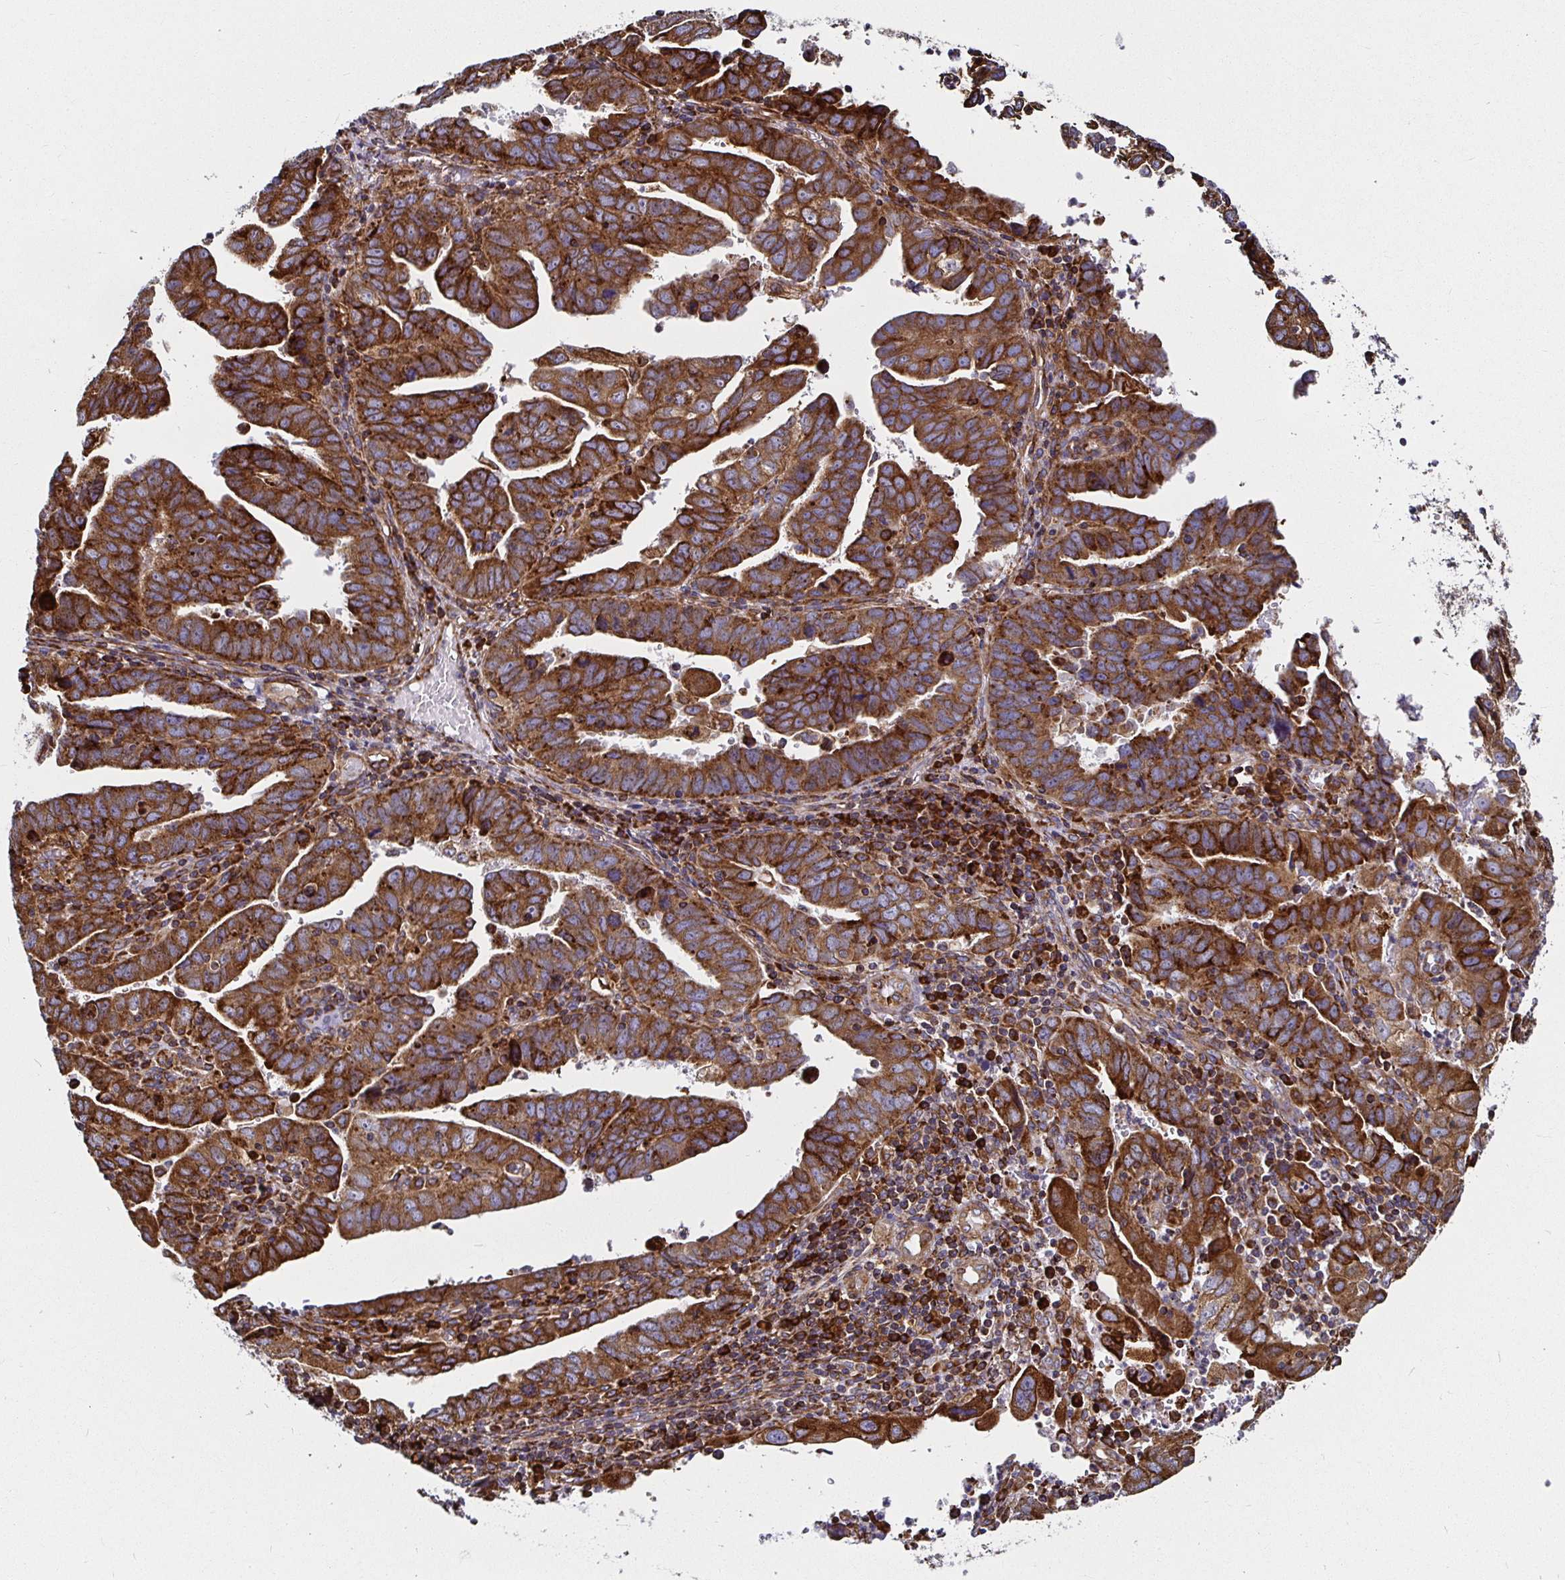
{"staining": {"intensity": "strong", "quantity": ">75%", "location": "cytoplasmic/membranous"}, "tissue": "endometrial cancer", "cell_type": "Tumor cells", "image_type": "cancer", "snomed": [{"axis": "morphology", "description": "Adenocarcinoma, NOS"}, {"axis": "topography", "description": "Uterus"}], "caption": "Human endometrial adenocarcinoma stained with a protein marker displays strong staining in tumor cells.", "gene": "SMYD3", "patient": {"sex": "female", "age": 62}}